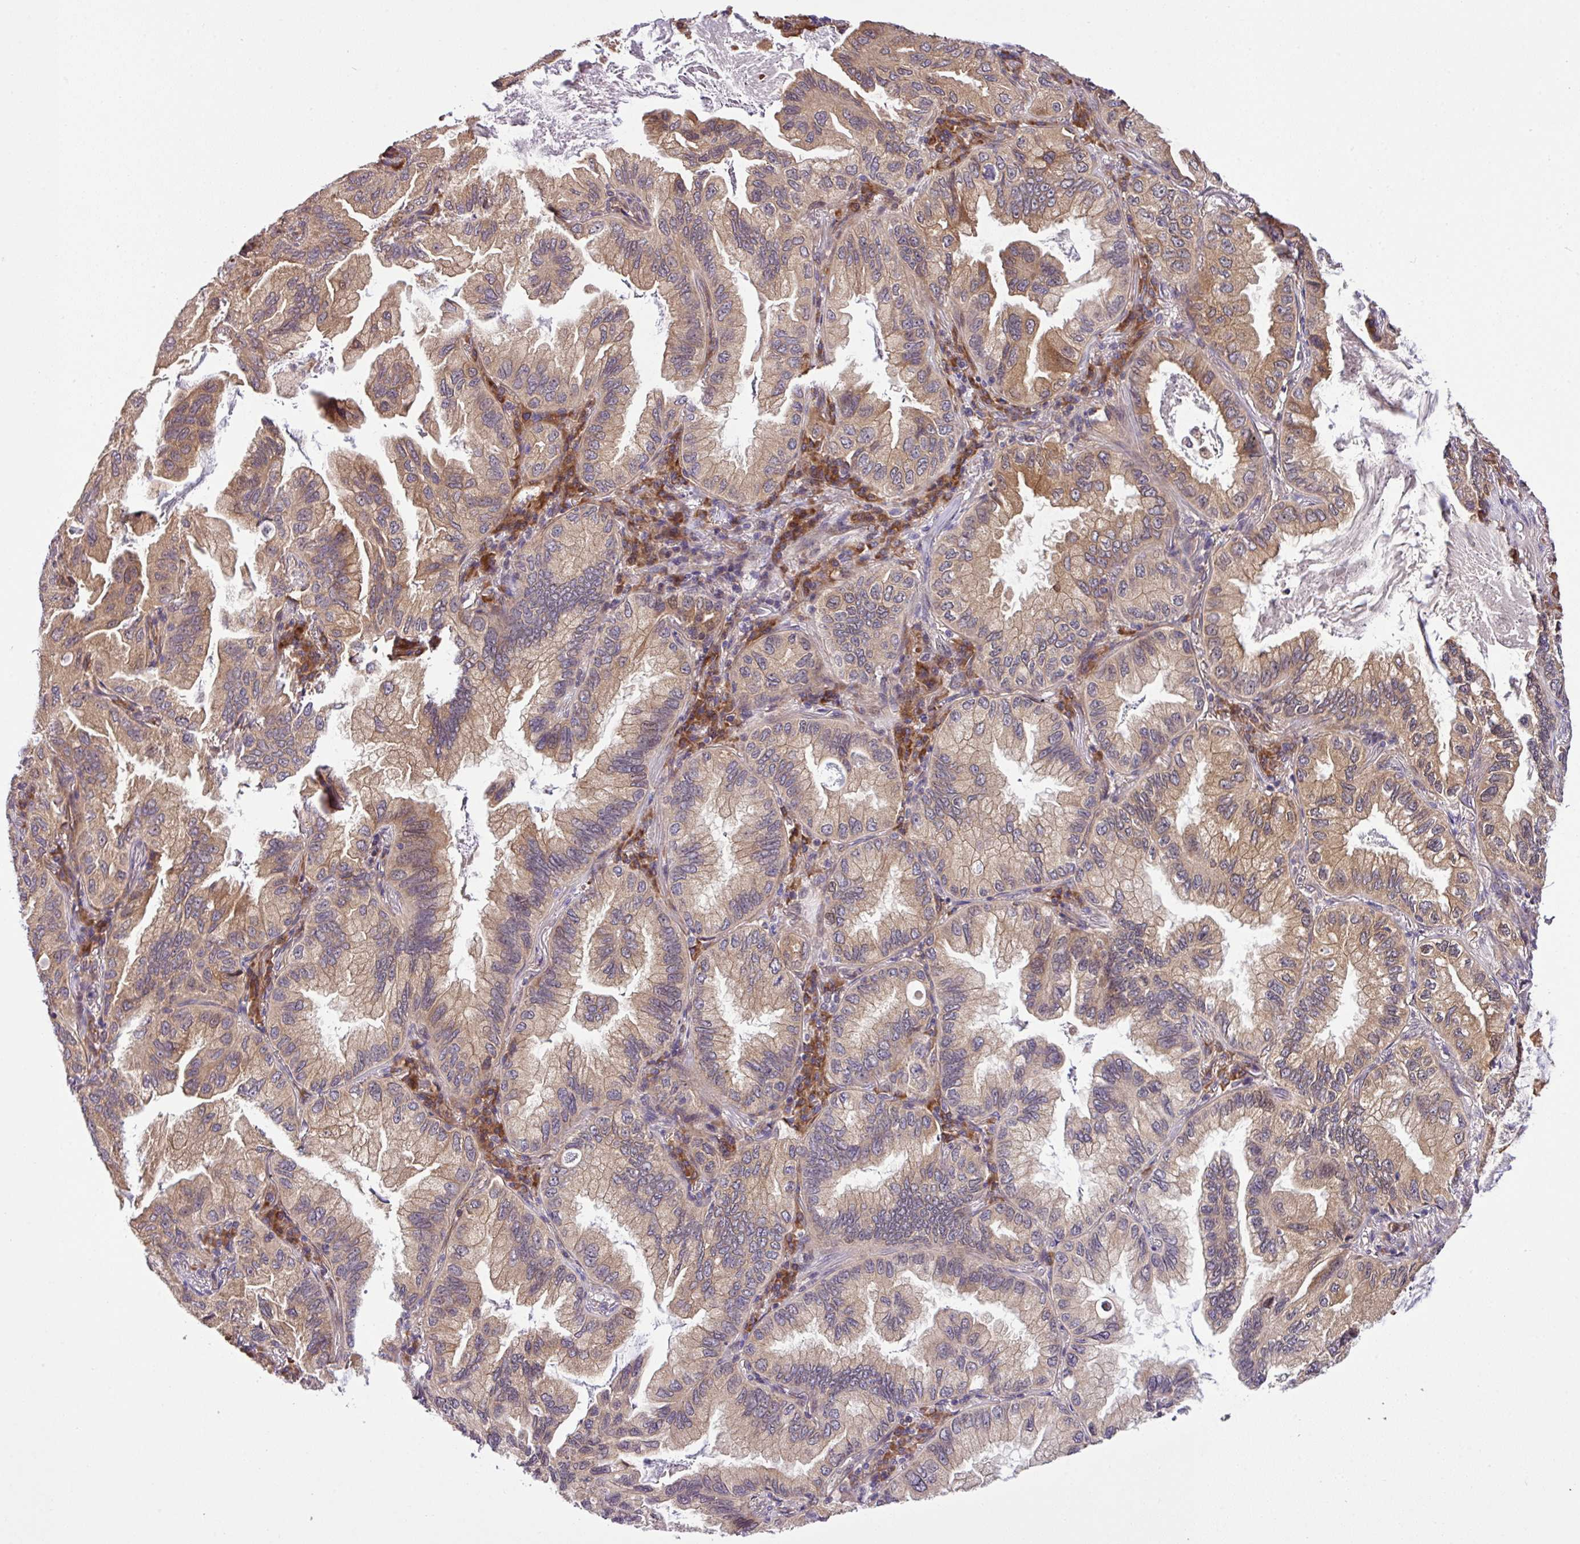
{"staining": {"intensity": "moderate", "quantity": ">75%", "location": "cytoplasmic/membranous"}, "tissue": "lung cancer", "cell_type": "Tumor cells", "image_type": "cancer", "snomed": [{"axis": "morphology", "description": "Adenocarcinoma, NOS"}, {"axis": "topography", "description": "Lung"}], "caption": "About >75% of tumor cells in human lung adenocarcinoma reveal moderate cytoplasmic/membranous protein expression as visualized by brown immunohistochemical staining.", "gene": "DLGAP4", "patient": {"sex": "female", "age": 69}}